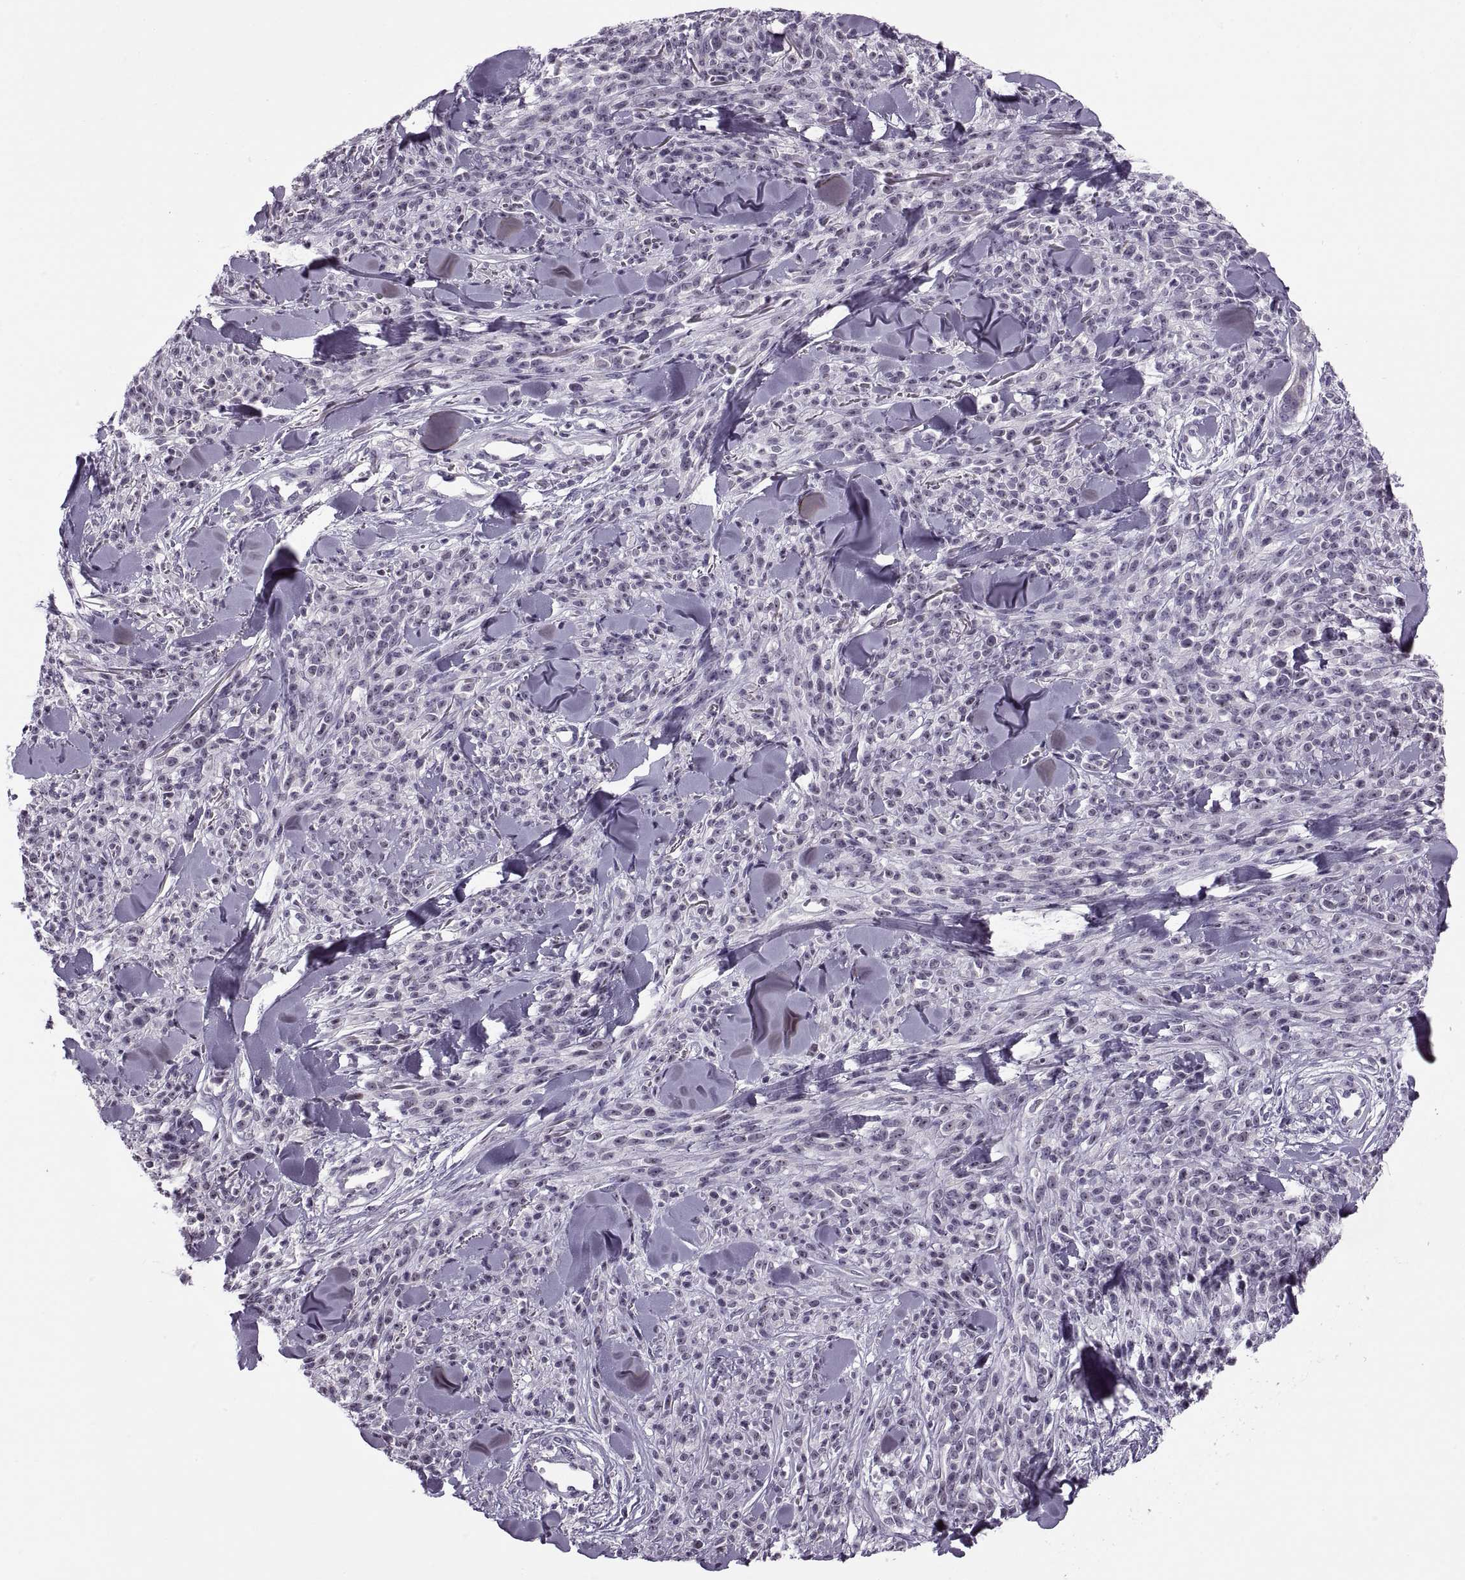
{"staining": {"intensity": "negative", "quantity": "none", "location": "none"}, "tissue": "melanoma", "cell_type": "Tumor cells", "image_type": "cancer", "snomed": [{"axis": "morphology", "description": "Malignant melanoma, NOS"}, {"axis": "topography", "description": "Skin"}, {"axis": "topography", "description": "Skin of trunk"}], "caption": "DAB (3,3'-diaminobenzidine) immunohistochemical staining of malignant melanoma displays no significant staining in tumor cells.", "gene": "MAGEB1", "patient": {"sex": "male", "age": 74}}